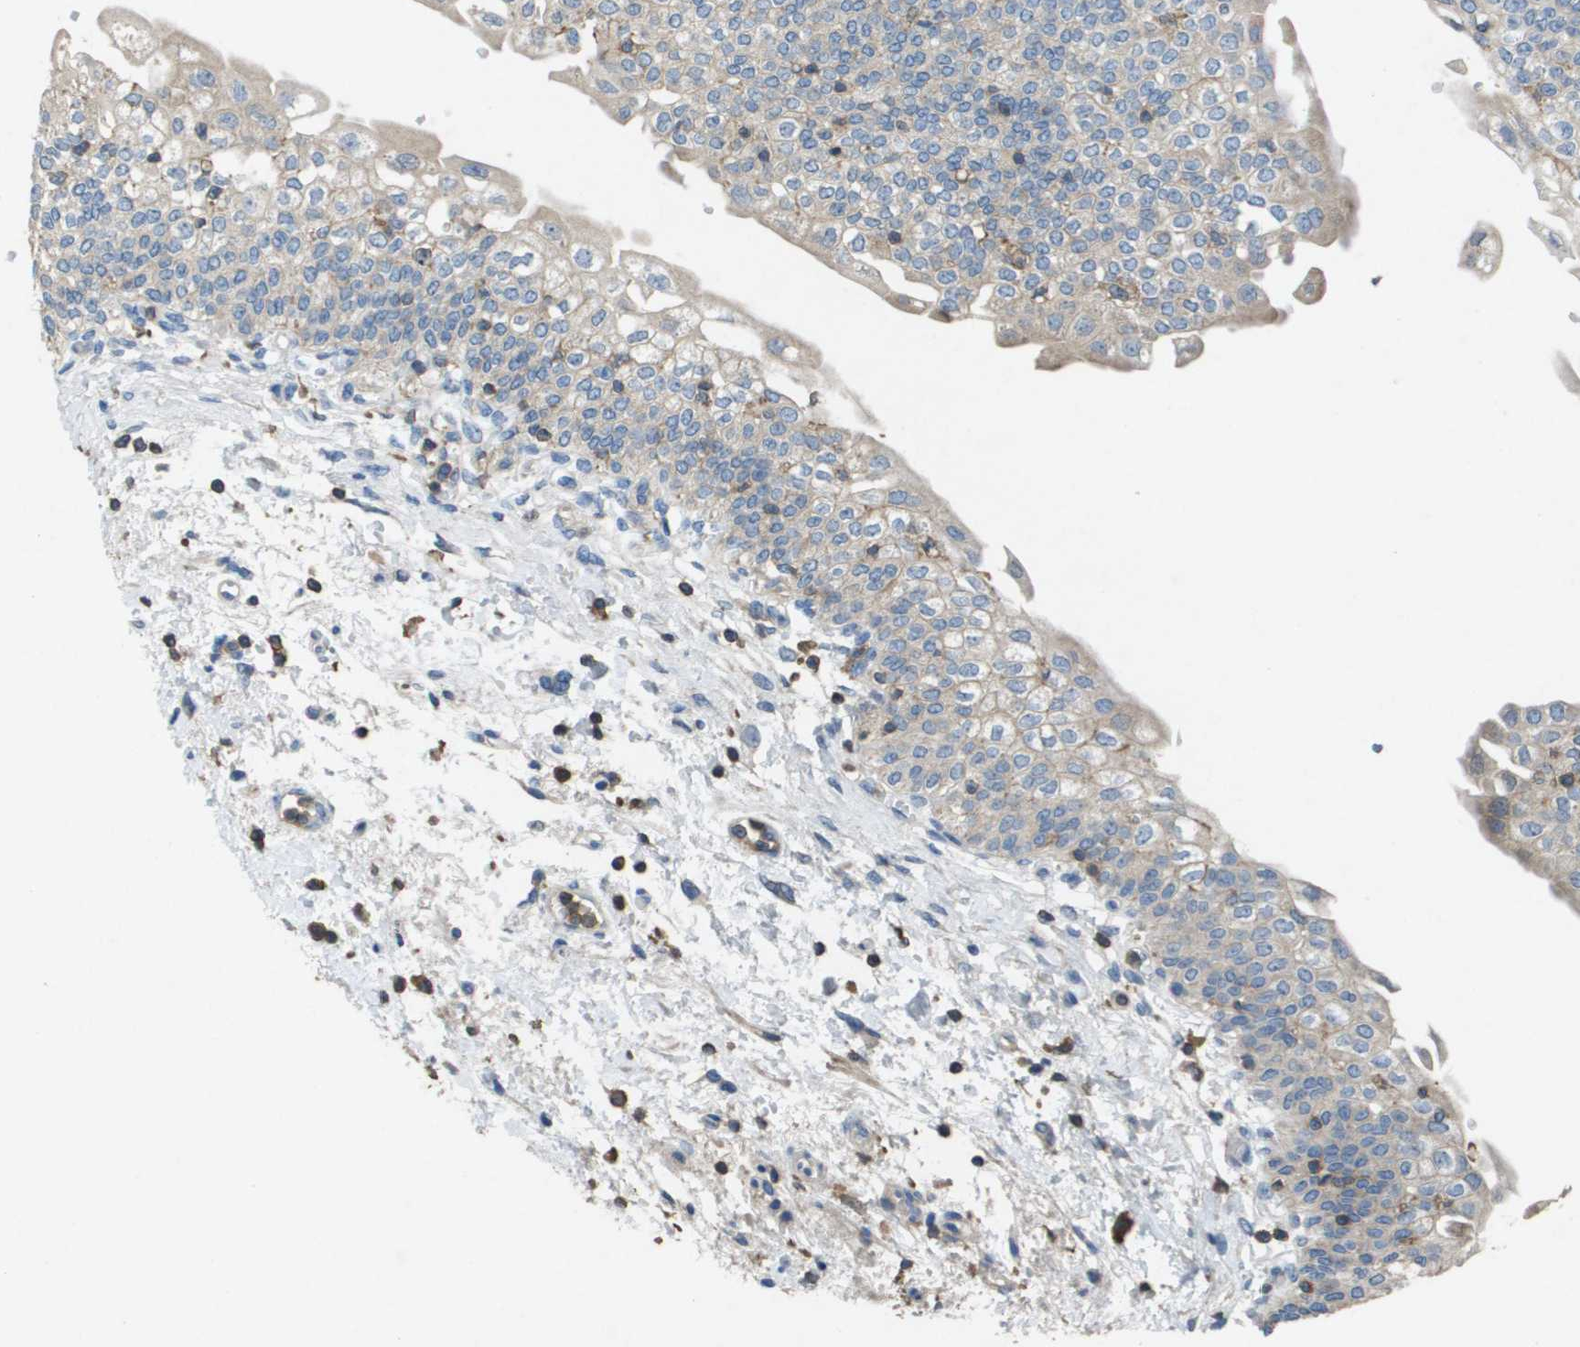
{"staining": {"intensity": "weak", "quantity": "<25%", "location": "cytoplasmic/membranous"}, "tissue": "urinary bladder", "cell_type": "Urothelial cells", "image_type": "normal", "snomed": [{"axis": "morphology", "description": "Normal tissue, NOS"}, {"axis": "topography", "description": "Urinary bladder"}], "caption": "Urothelial cells are negative for brown protein staining in normal urinary bladder.", "gene": "CLCA4", "patient": {"sex": "male", "age": 55}}